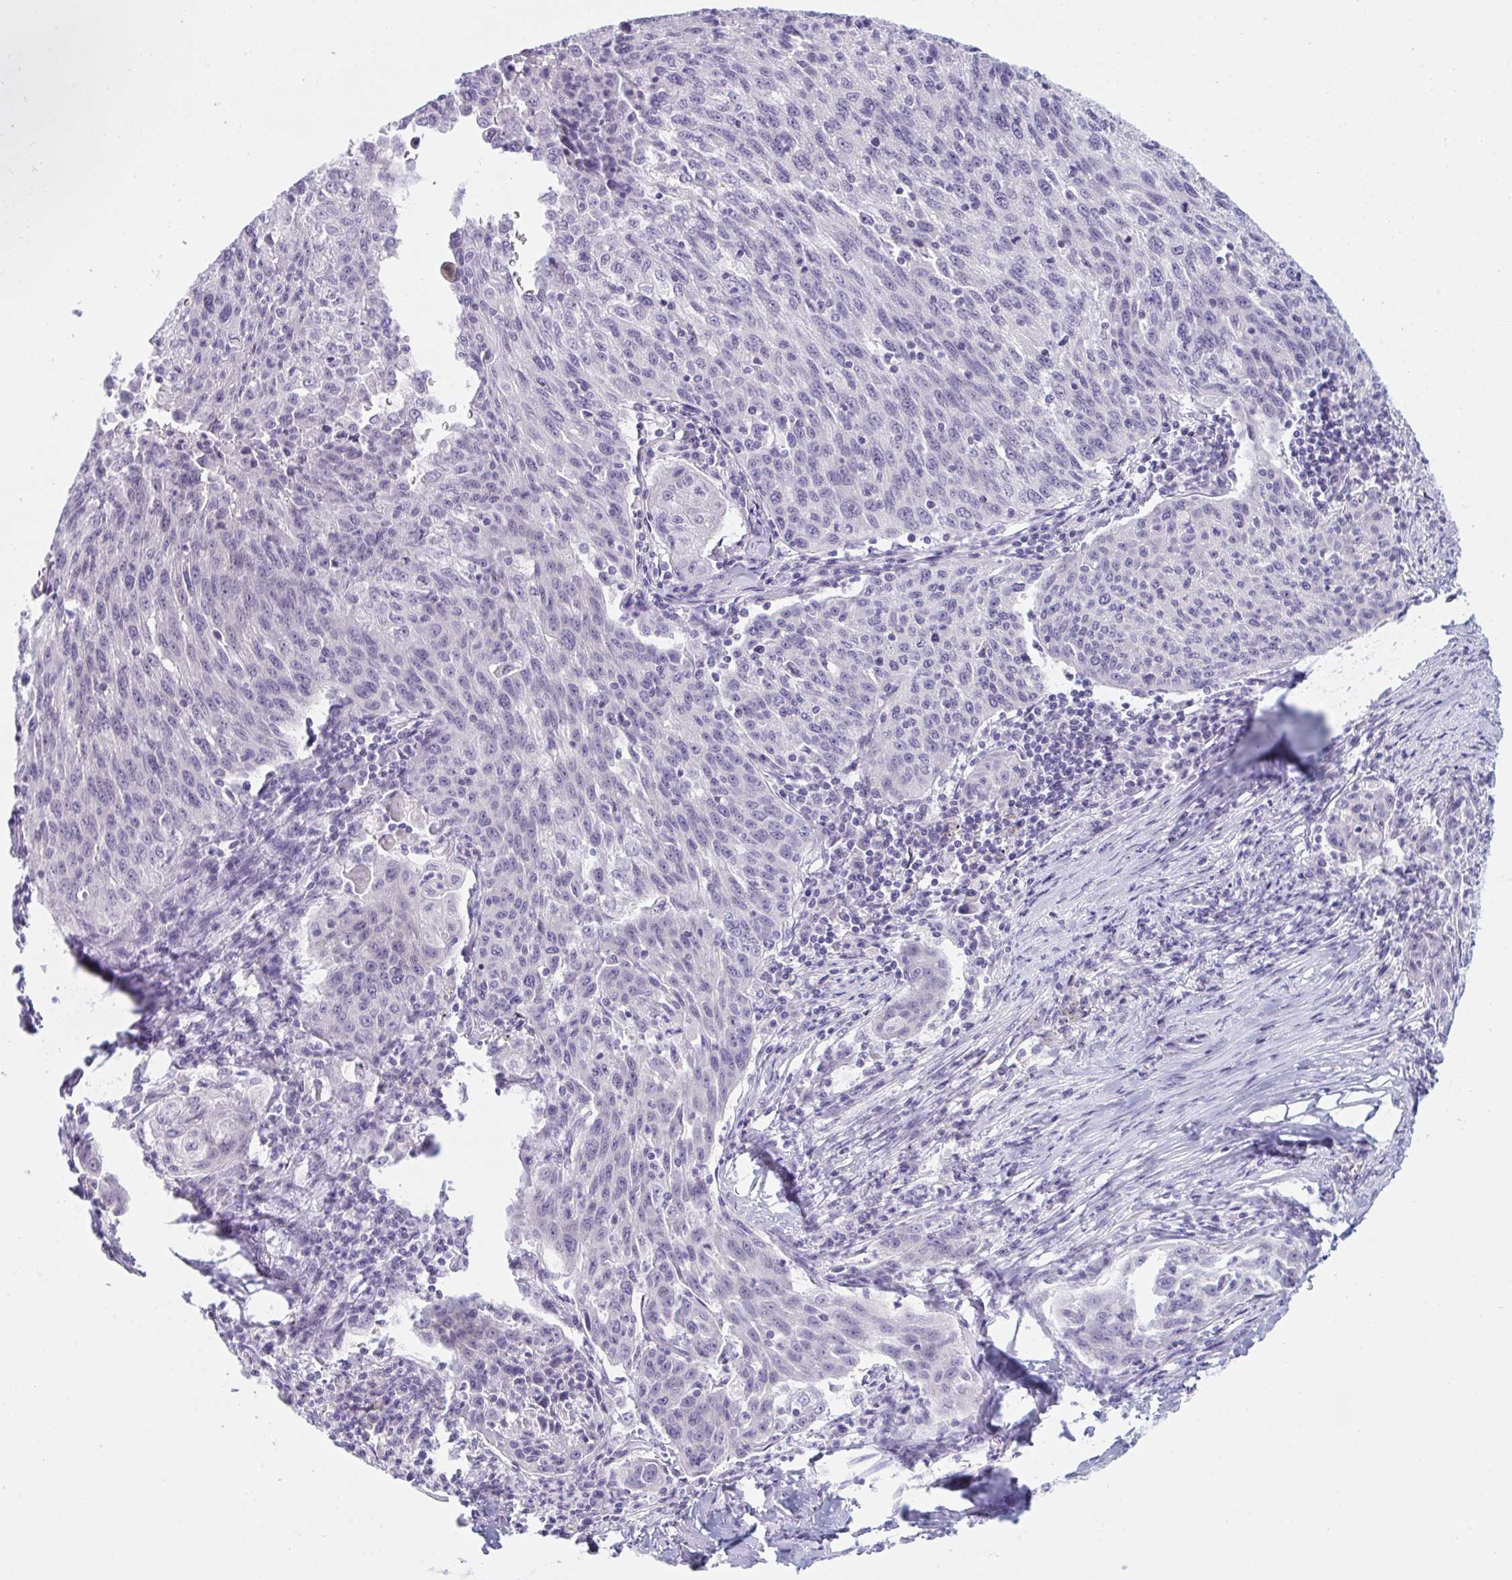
{"staining": {"intensity": "negative", "quantity": "none", "location": "none"}, "tissue": "lung cancer", "cell_type": "Tumor cells", "image_type": "cancer", "snomed": [{"axis": "morphology", "description": "Squamous cell carcinoma, NOS"}, {"axis": "morphology", "description": "Squamous cell carcinoma, metastatic, NOS"}, {"axis": "topography", "description": "Bronchus"}, {"axis": "topography", "description": "Lung"}], "caption": "Immunohistochemical staining of human squamous cell carcinoma (lung) reveals no significant positivity in tumor cells.", "gene": "NAA30", "patient": {"sex": "male", "age": 62}}